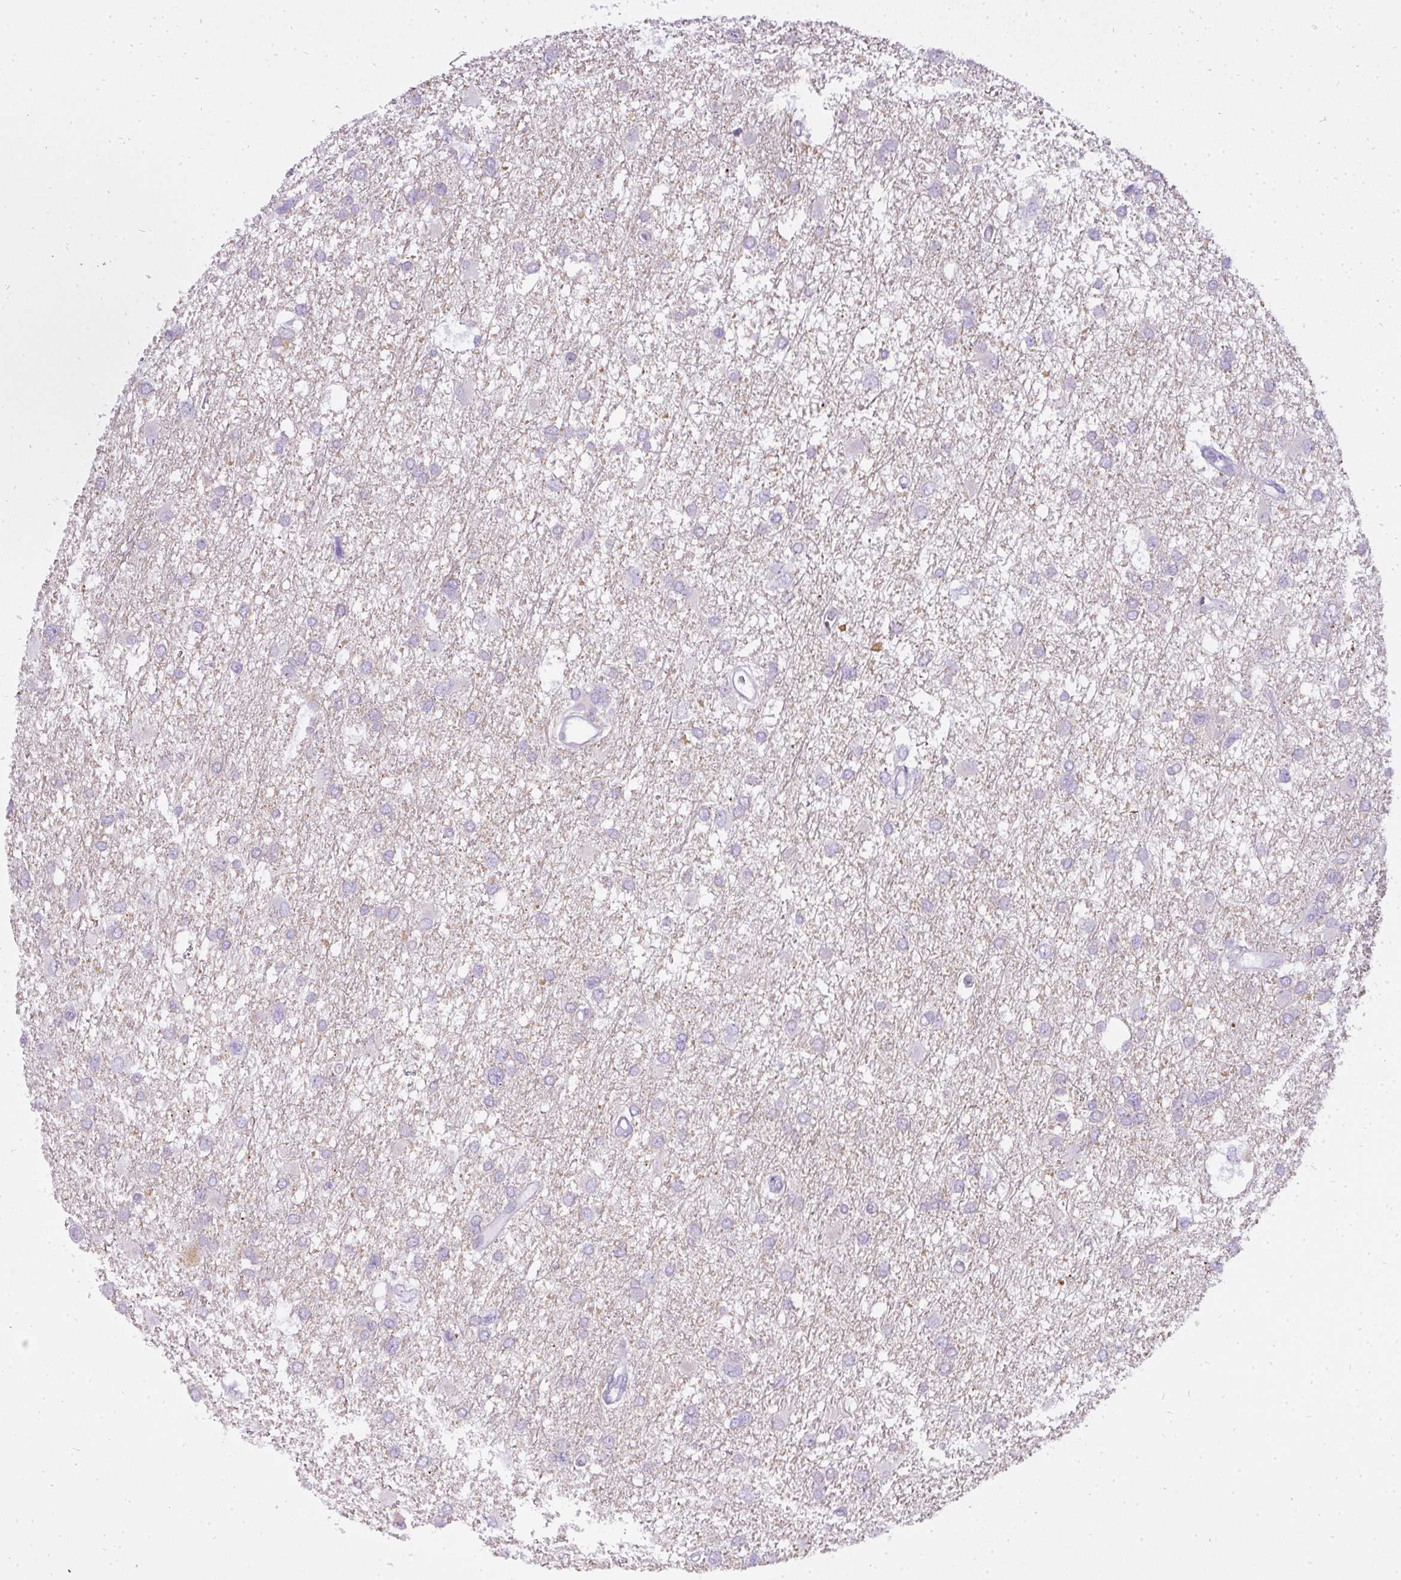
{"staining": {"intensity": "negative", "quantity": "none", "location": "none"}, "tissue": "glioma", "cell_type": "Tumor cells", "image_type": "cancer", "snomed": [{"axis": "morphology", "description": "Glioma, malignant, High grade"}, {"axis": "topography", "description": "Brain"}], "caption": "DAB (3,3'-diaminobenzidine) immunohistochemical staining of malignant glioma (high-grade) shows no significant positivity in tumor cells.", "gene": "ATP6V1D", "patient": {"sex": "male", "age": 61}}